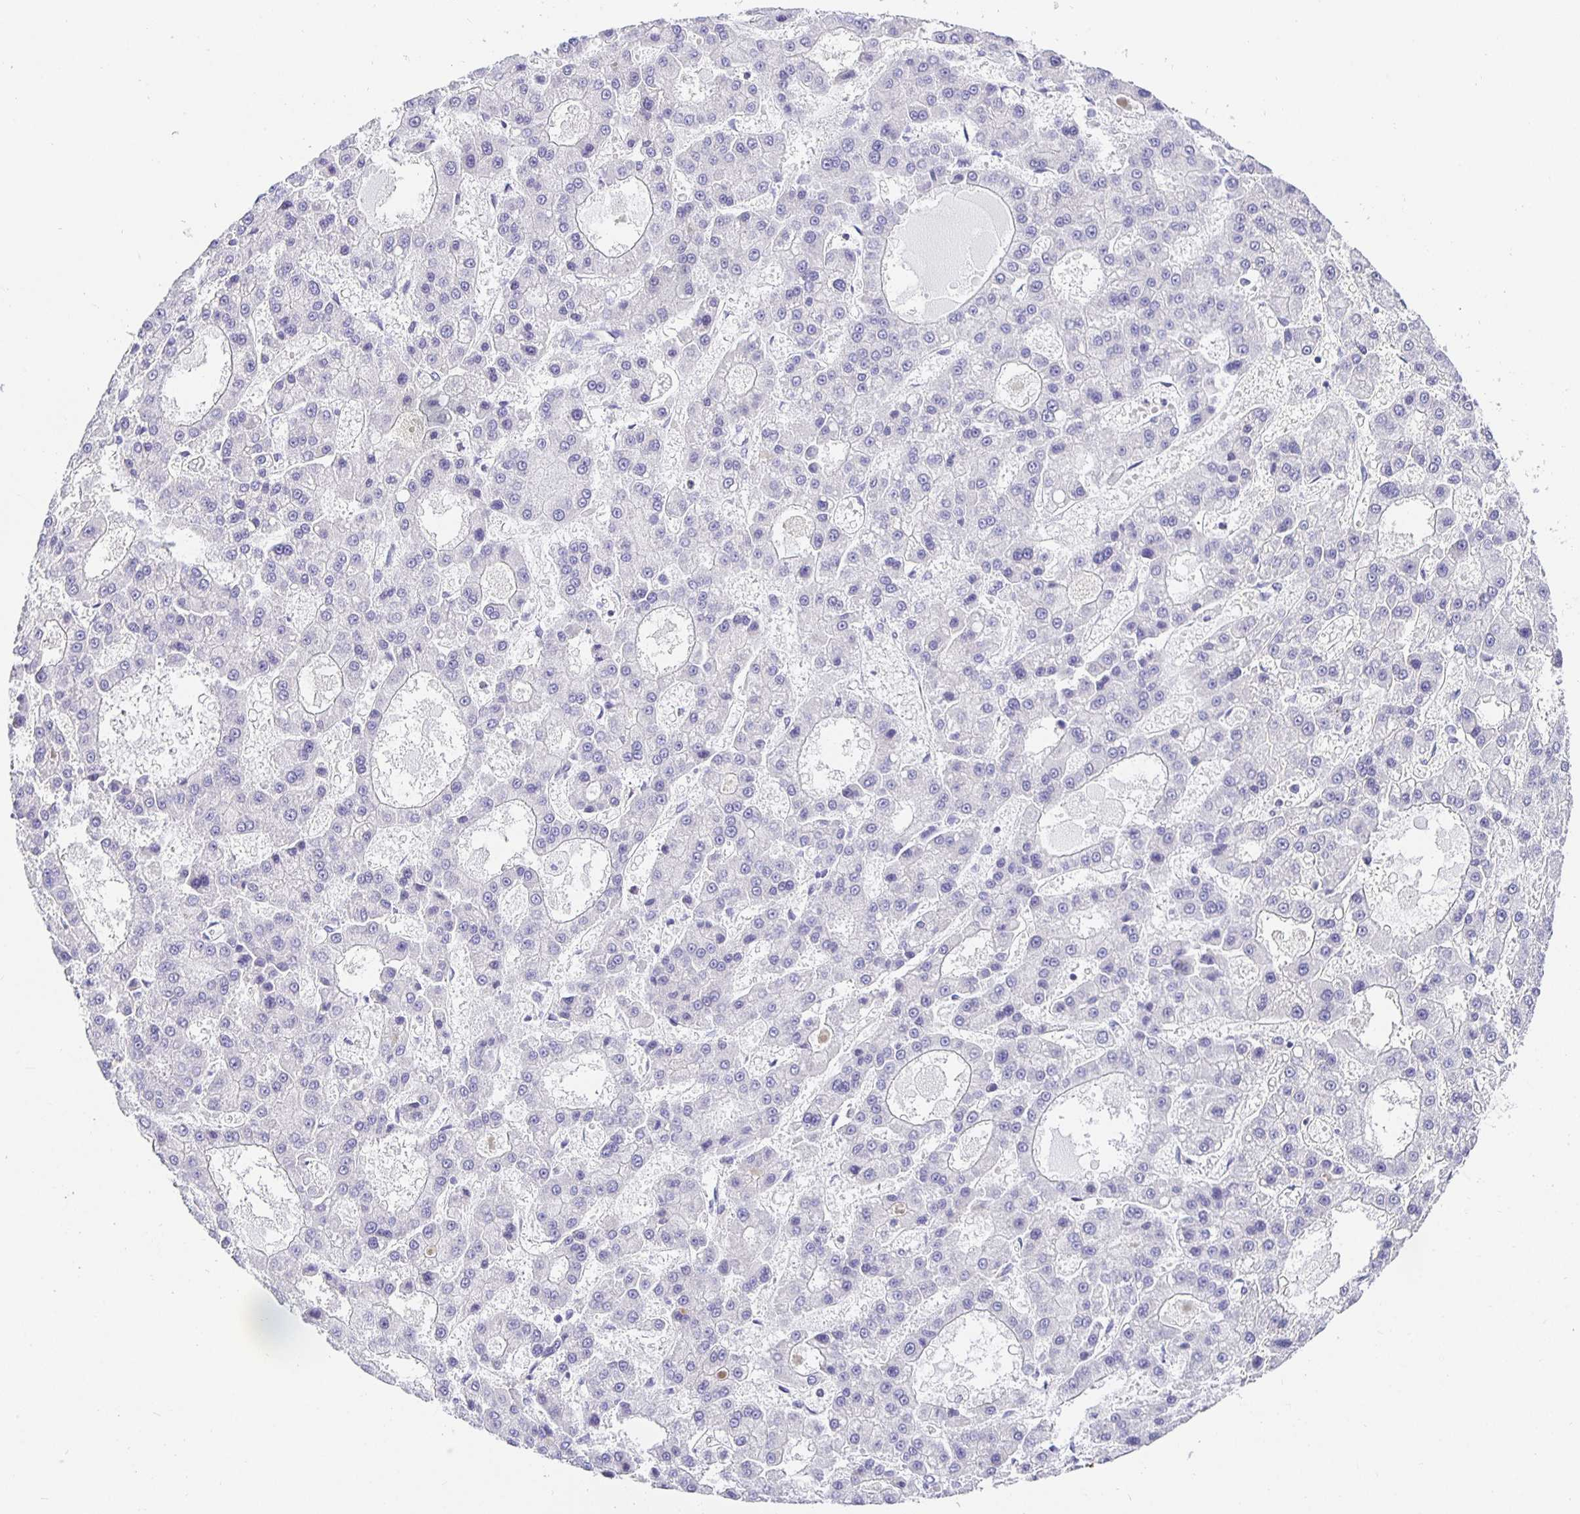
{"staining": {"intensity": "negative", "quantity": "none", "location": "none"}, "tissue": "liver cancer", "cell_type": "Tumor cells", "image_type": "cancer", "snomed": [{"axis": "morphology", "description": "Carcinoma, Hepatocellular, NOS"}, {"axis": "topography", "description": "Liver"}], "caption": "The image demonstrates no staining of tumor cells in liver hepatocellular carcinoma. The staining is performed using DAB brown chromogen with nuclei counter-stained in using hematoxylin.", "gene": "OPALIN", "patient": {"sex": "male", "age": 70}}